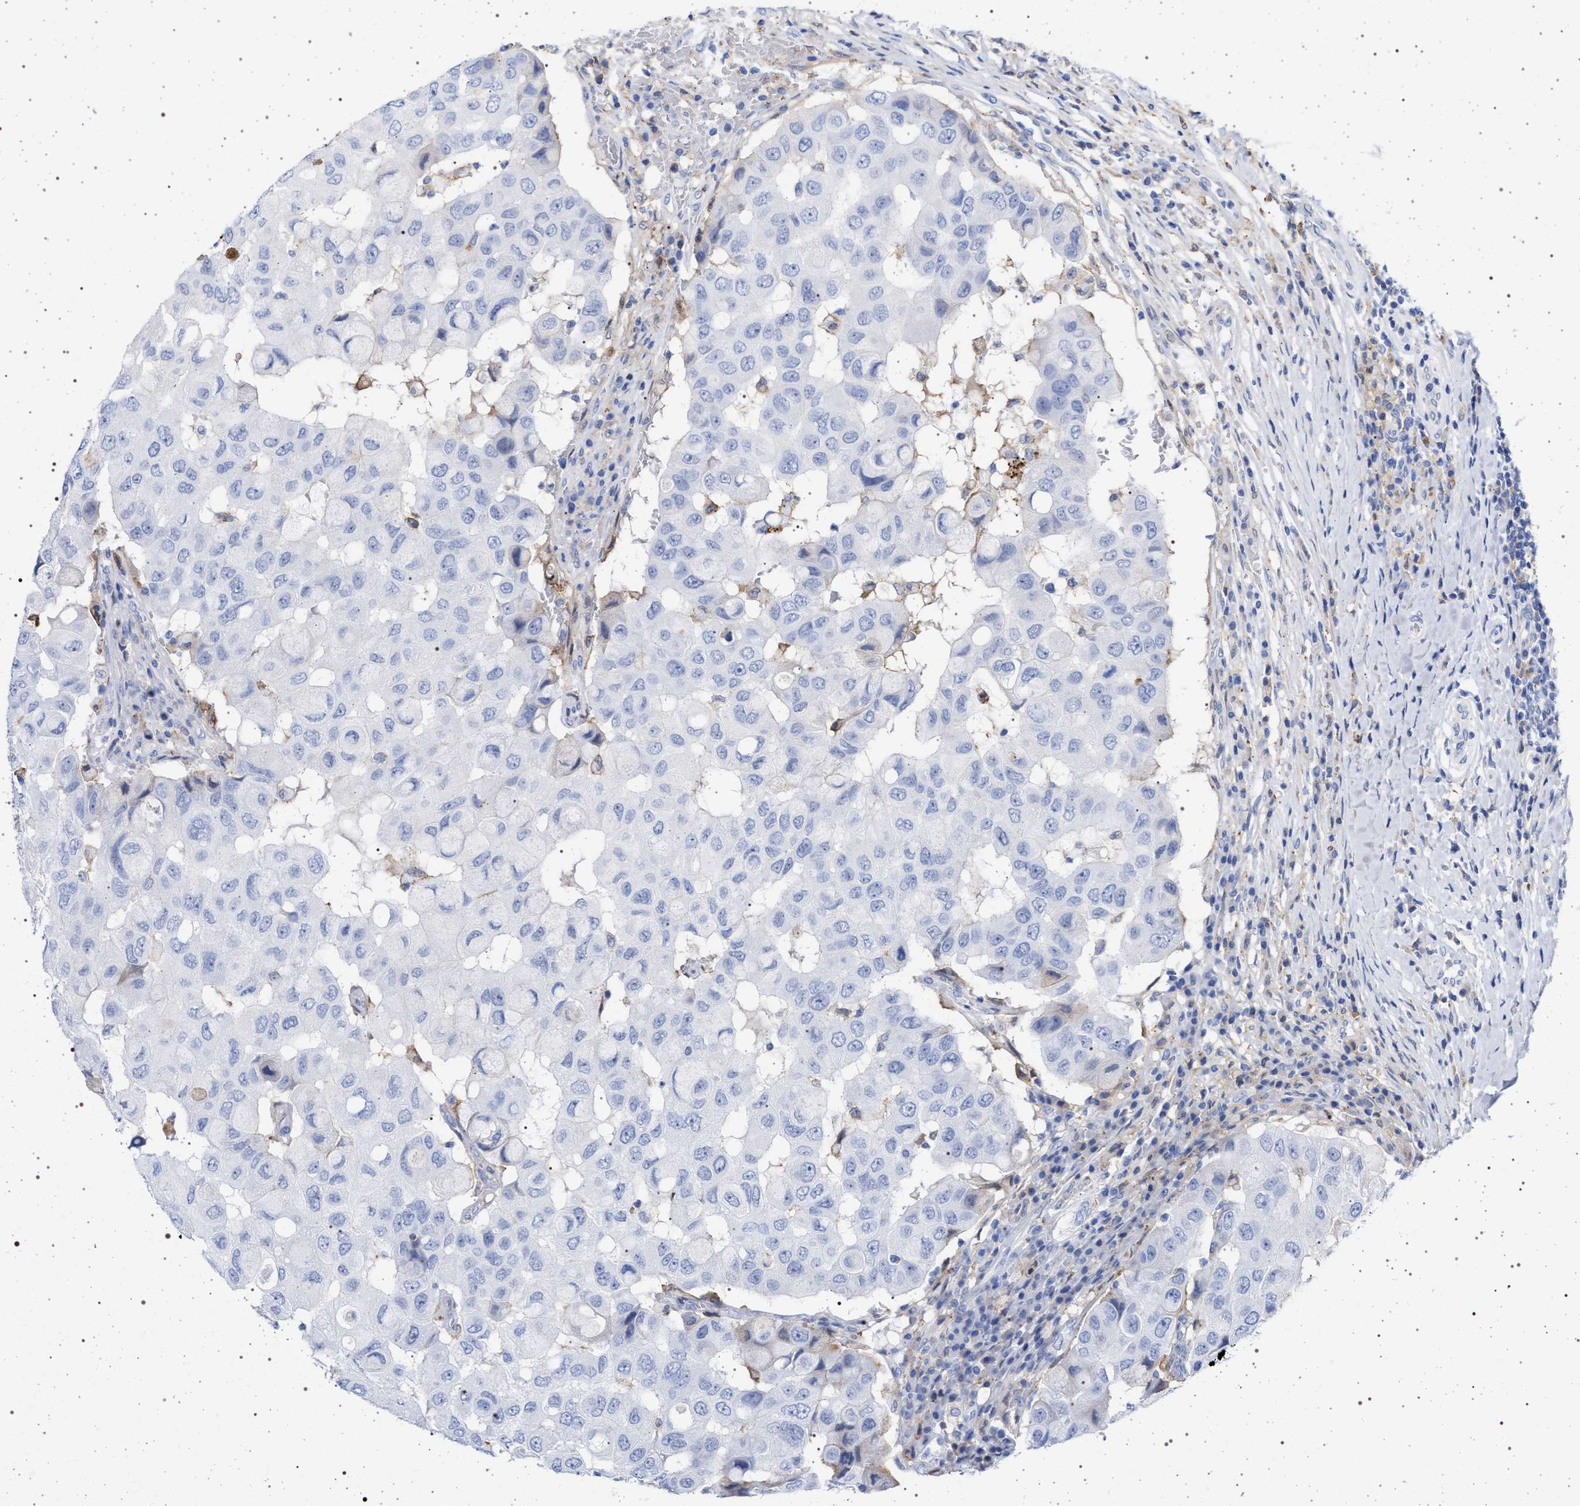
{"staining": {"intensity": "negative", "quantity": "none", "location": "none"}, "tissue": "breast cancer", "cell_type": "Tumor cells", "image_type": "cancer", "snomed": [{"axis": "morphology", "description": "Duct carcinoma"}, {"axis": "topography", "description": "Breast"}], "caption": "The micrograph demonstrates no staining of tumor cells in breast cancer.", "gene": "PLG", "patient": {"sex": "female", "age": 27}}